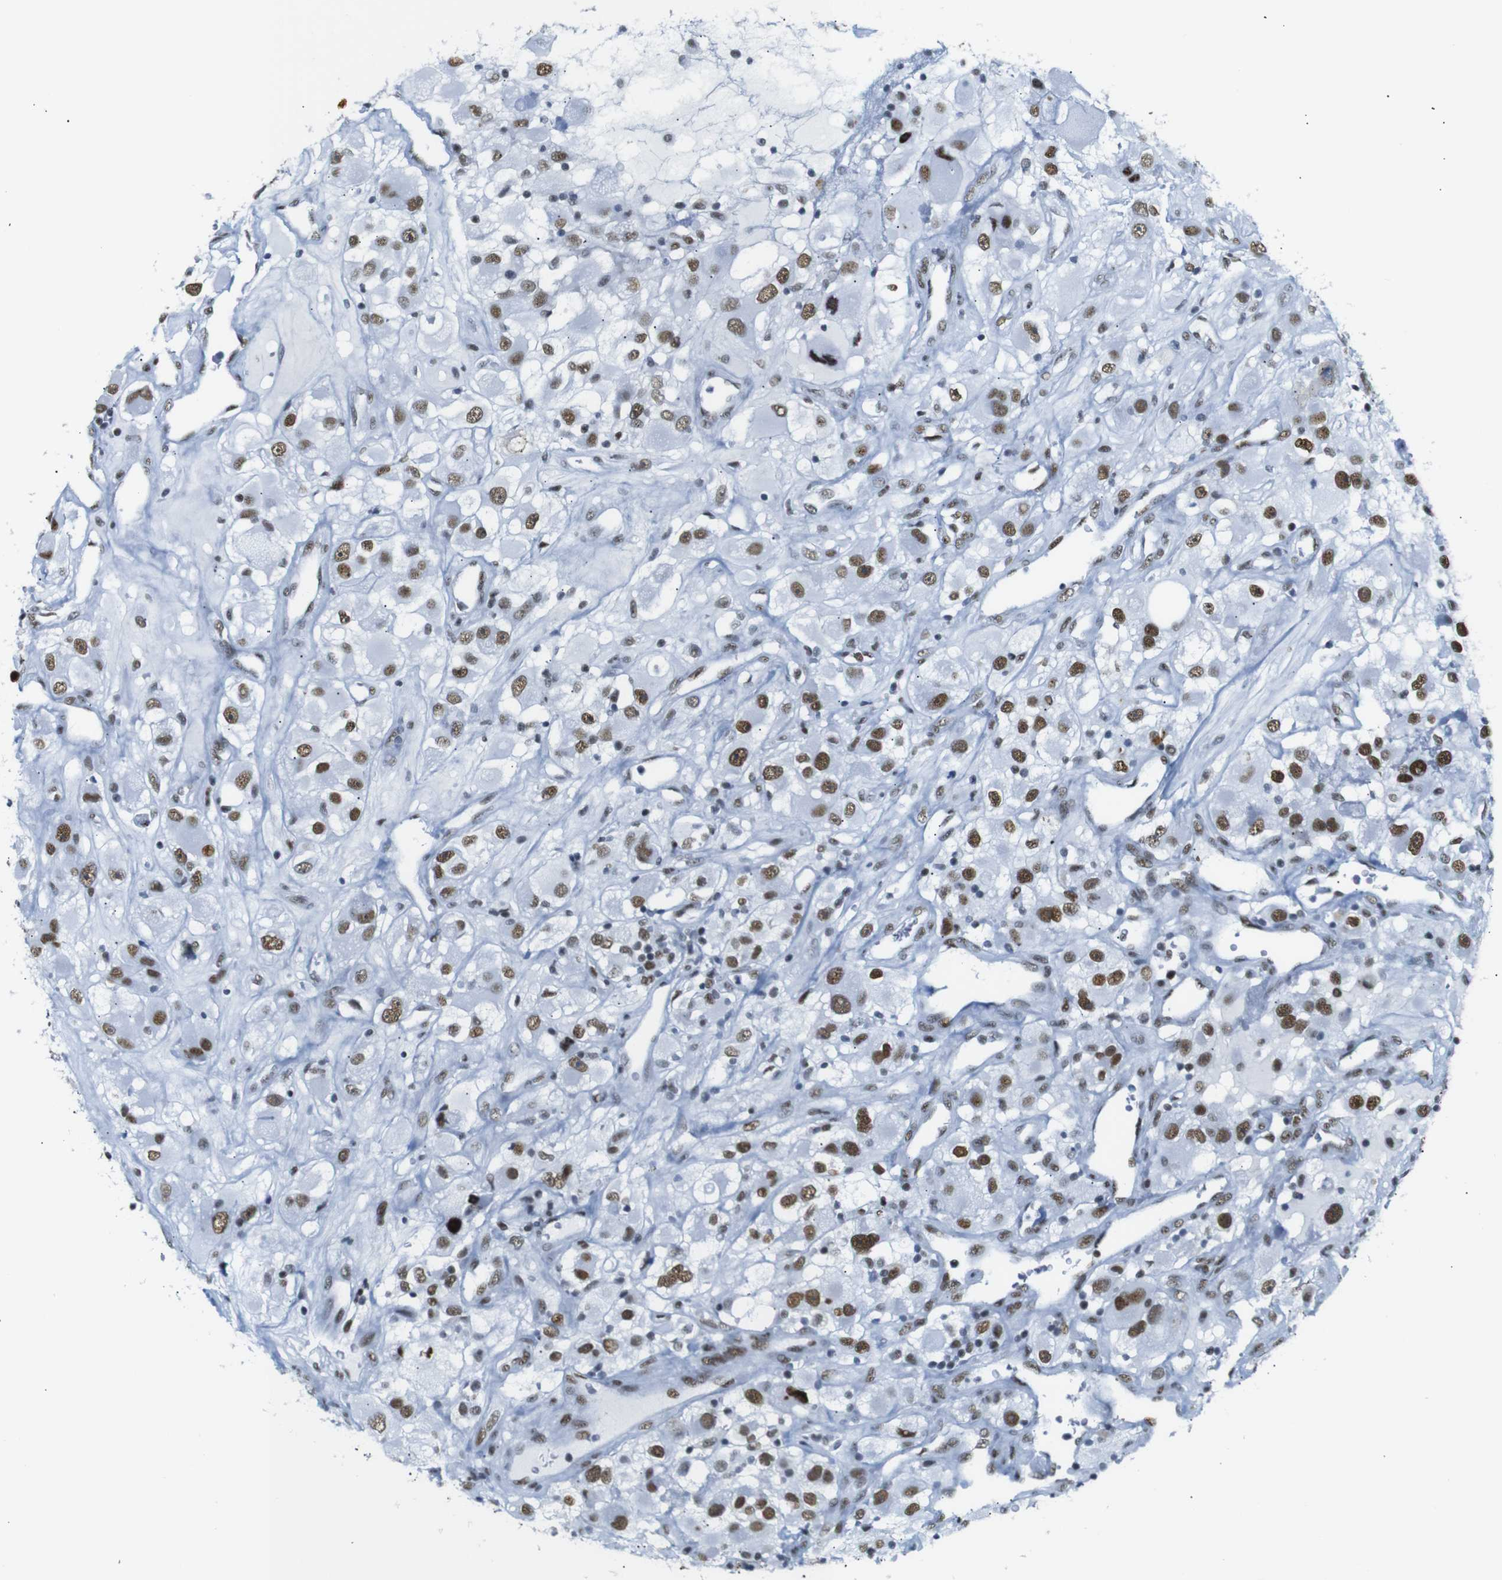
{"staining": {"intensity": "strong", "quantity": ">75%", "location": "nuclear"}, "tissue": "renal cancer", "cell_type": "Tumor cells", "image_type": "cancer", "snomed": [{"axis": "morphology", "description": "Adenocarcinoma, NOS"}, {"axis": "topography", "description": "Kidney"}], "caption": "Brown immunohistochemical staining in adenocarcinoma (renal) demonstrates strong nuclear staining in about >75% of tumor cells.", "gene": "TRA2B", "patient": {"sex": "female", "age": 52}}